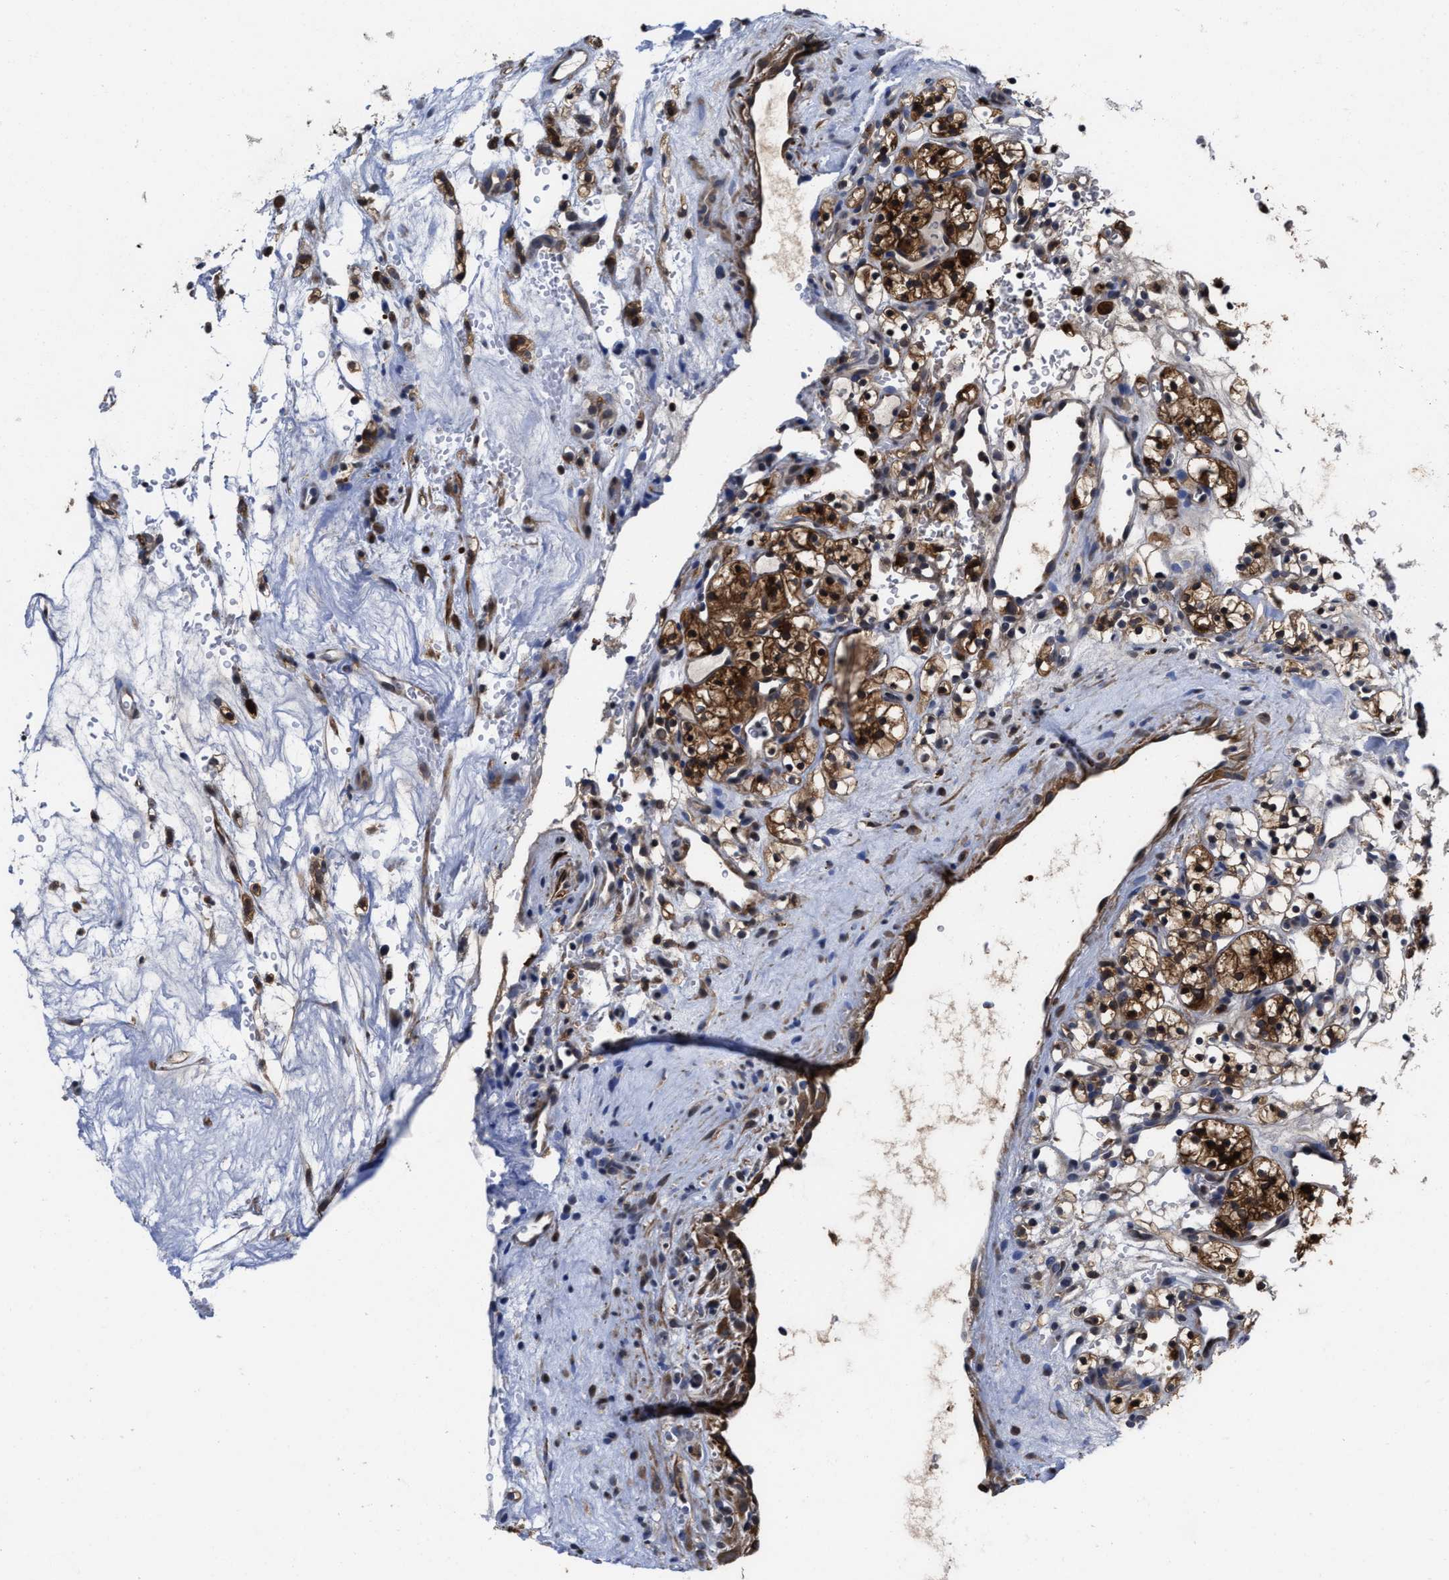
{"staining": {"intensity": "strong", "quantity": ">75%", "location": "cytoplasmic/membranous,nuclear"}, "tissue": "renal cancer", "cell_type": "Tumor cells", "image_type": "cancer", "snomed": [{"axis": "morphology", "description": "Adenocarcinoma, NOS"}, {"axis": "topography", "description": "Kidney"}], "caption": "Strong cytoplasmic/membranous and nuclear expression for a protein is present in approximately >75% of tumor cells of renal cancer using immunohistochemistry.", "gene": "KIF12", "patient": {"sex": "female", "age": 57}}